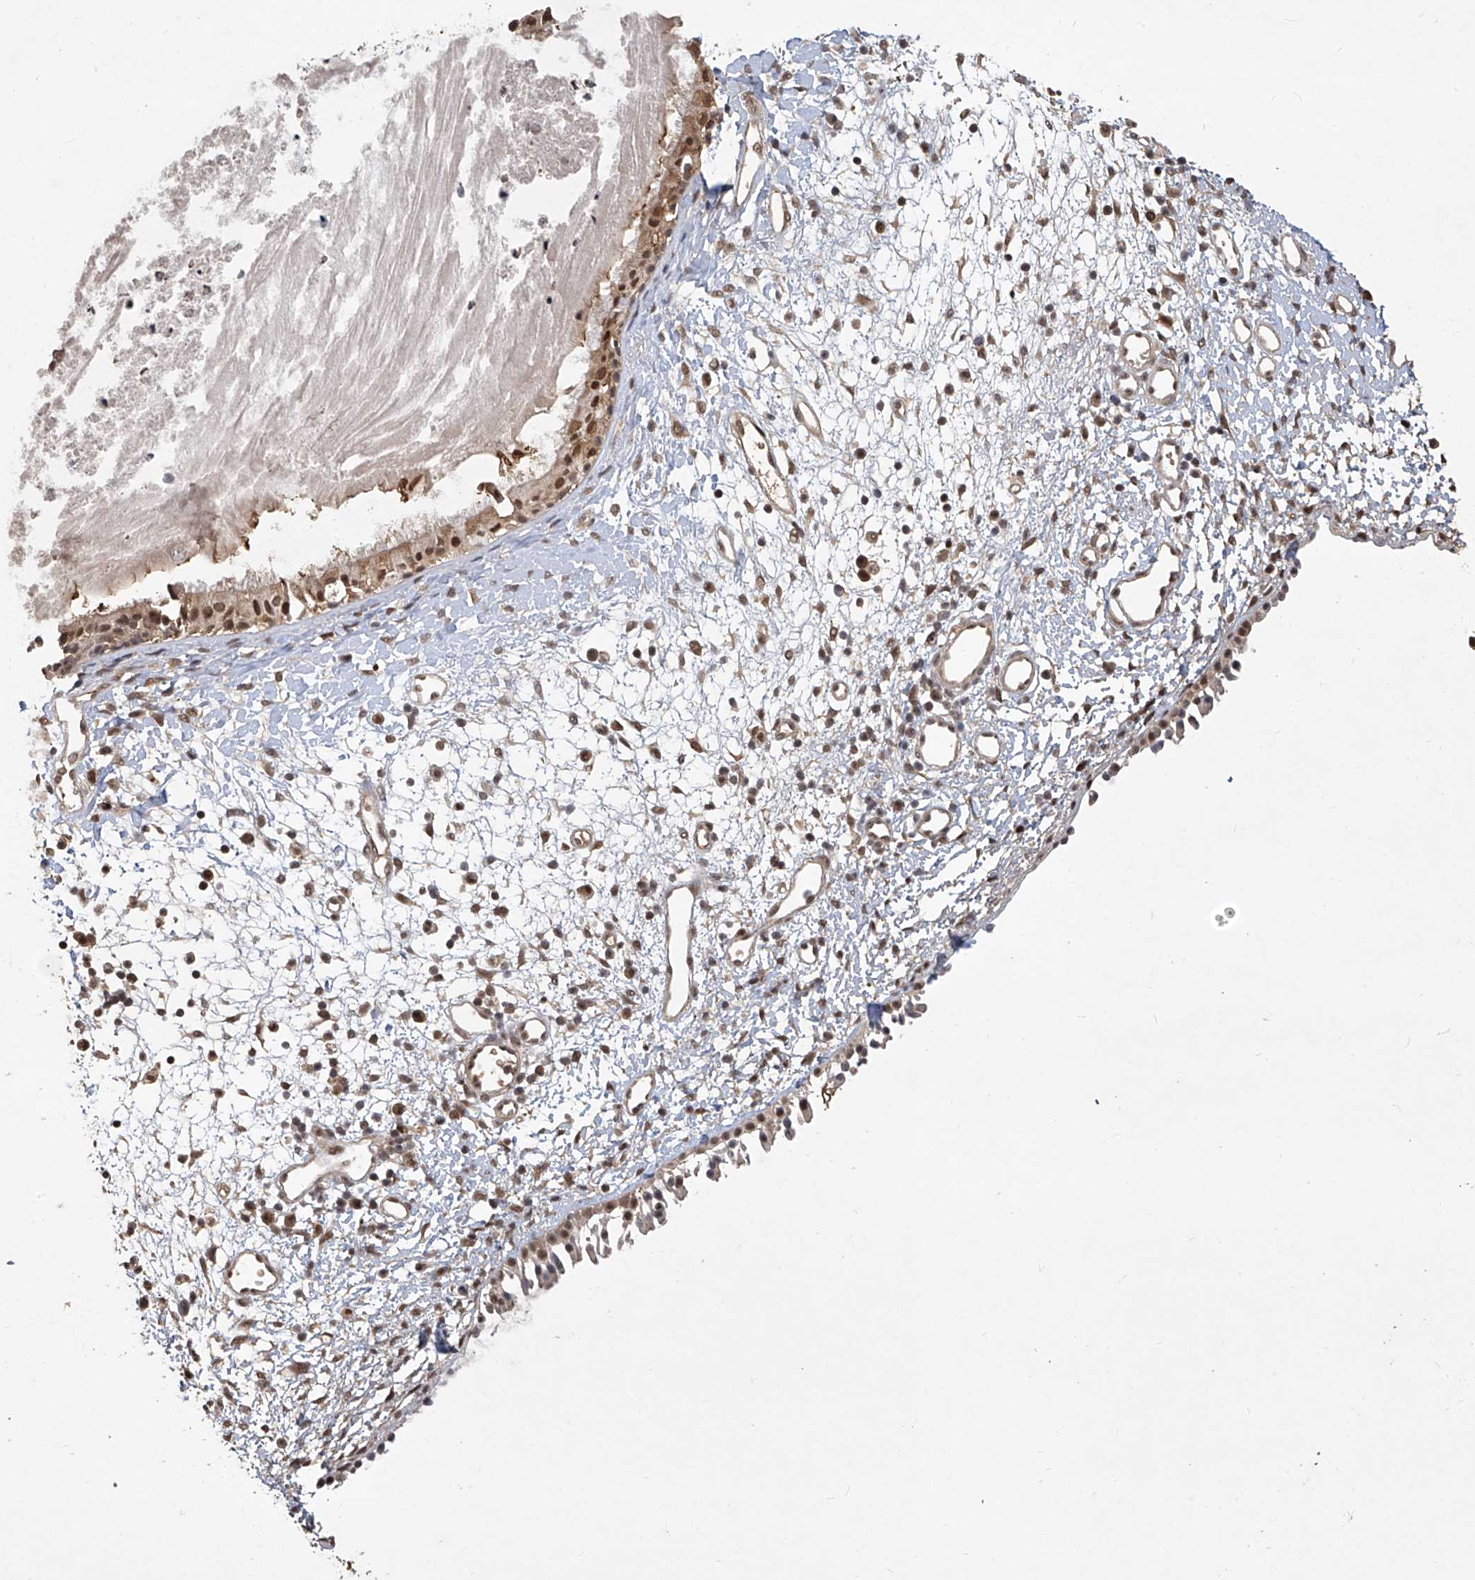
{"staining": {"intensity": "moderate", "quantity": ">75%", "location": "cytoplasmic/membranous,nuclear"}, "tissue": "nasopharynx", "cell_type": "Respiratory epithelial cells", "image_type": "normal", "snomed": [{"axis": "morphology", "description": "Normal tissue, NOS"}, {"axis": "topography", "description": "Nasopharynx"}], "caption": "Protein staining of benign nasopharynx demonstrates moderate cytoplasmic/membranous,nuclear expression in approximately >75% of respiratory epithelial cells. The staining is performed using DAB (3,3'-diaminobenzidine) brown chromogen to label protein expression. The nuclei are counter-stained blue using hematoxylin.", "gene": "PSMB1", "patient": {"sex": "male", "age": 22}}